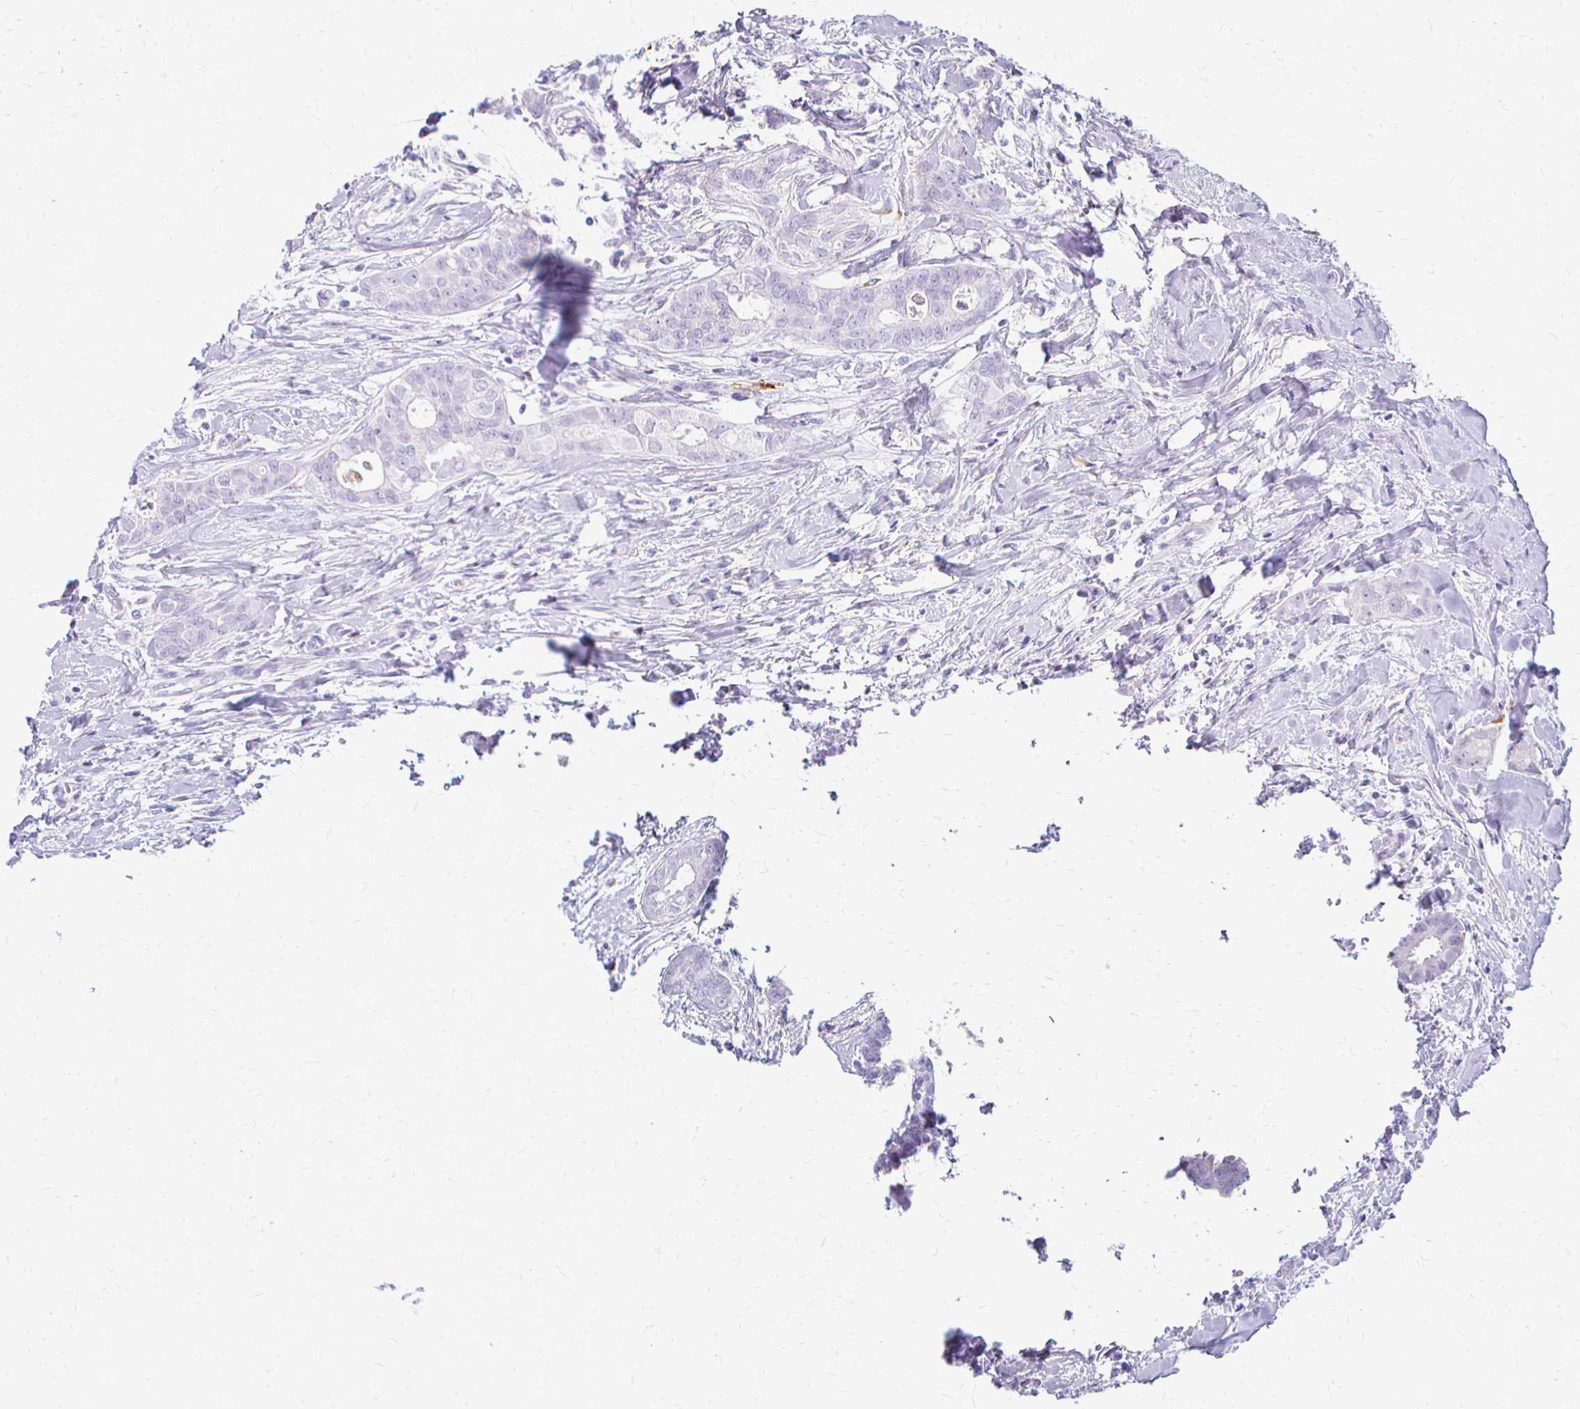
{"staining": {"intensity": "negative", "quantity": "none", "location": "none"}, "tissue": "breast cancer", "cell_type": "Tumor cells", "image_type": "cancer", "snomed": [{"axis": "morphology", "description": "Duct carcinoma"}, {"axis": "topography", "description": "Breast"}], "caption": "Tumor cells are negative for brown protein staining in breast intraductal carcinoma.", "gene": "ACP5", "patient": {"sex": "female", "age": 45}}